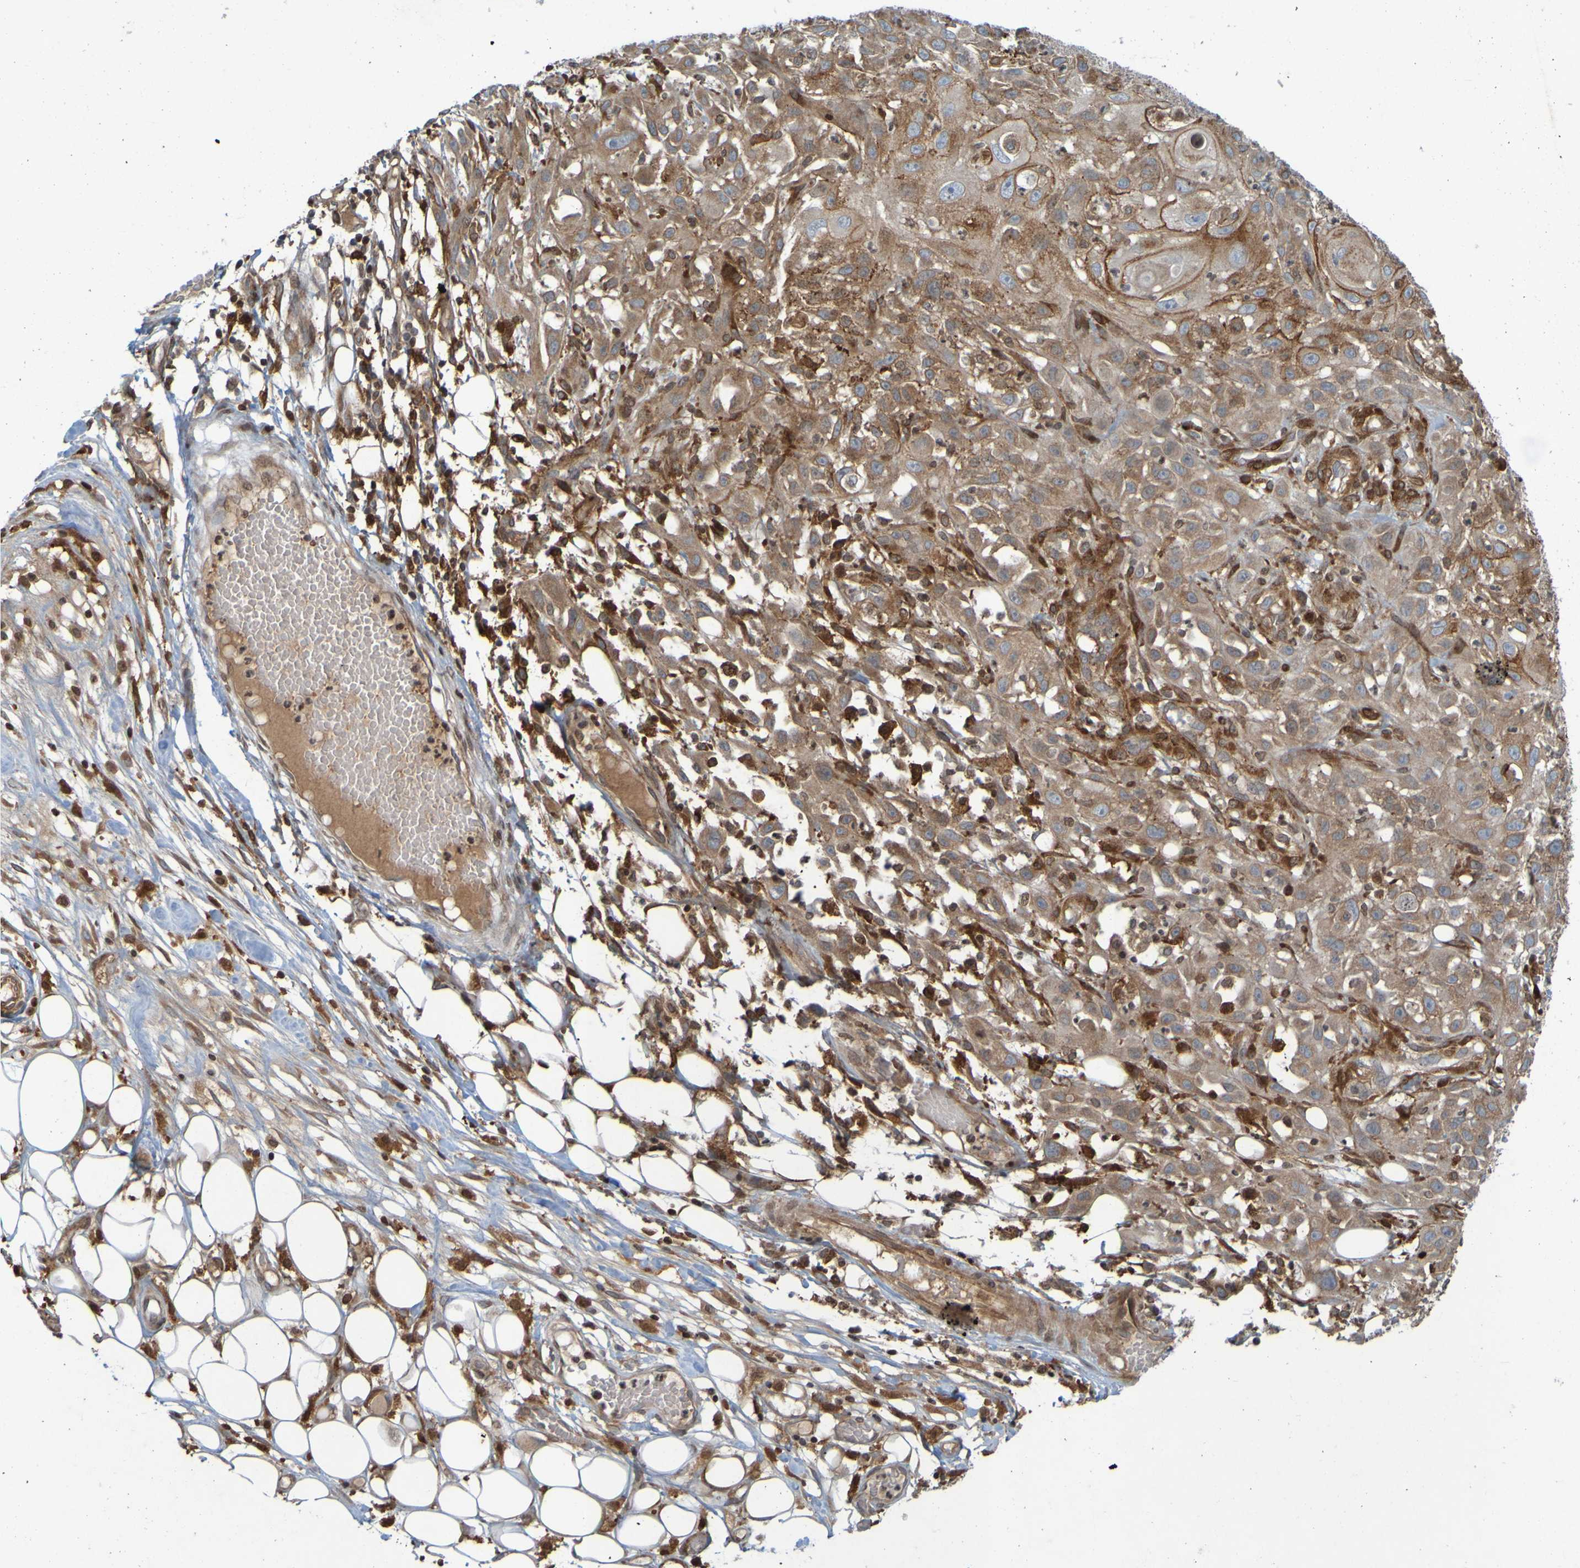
{"staining": {"intensity": "moderate", "quantity": ">75%", "location": "cytoplasmic/membranous"}, "tissue": "skin cancer", "cell_type": "Tumor cells", "image_type": "cancer", "snomed": [{"axis": "morphology", "description": "Squamous cell carcinoma, NOS"}, {"axis": "topography", "description": "Skin"}], "caption": "Approximately >75% of tumor cells in human skin squamous cell carcinoma demonstrate moderate cytoplasmic/membranous protein staining as visualized by brown immunohistochemical staining.", "gene": "GUCY1A1", "patient": {"sex": "male", "age": 75}}